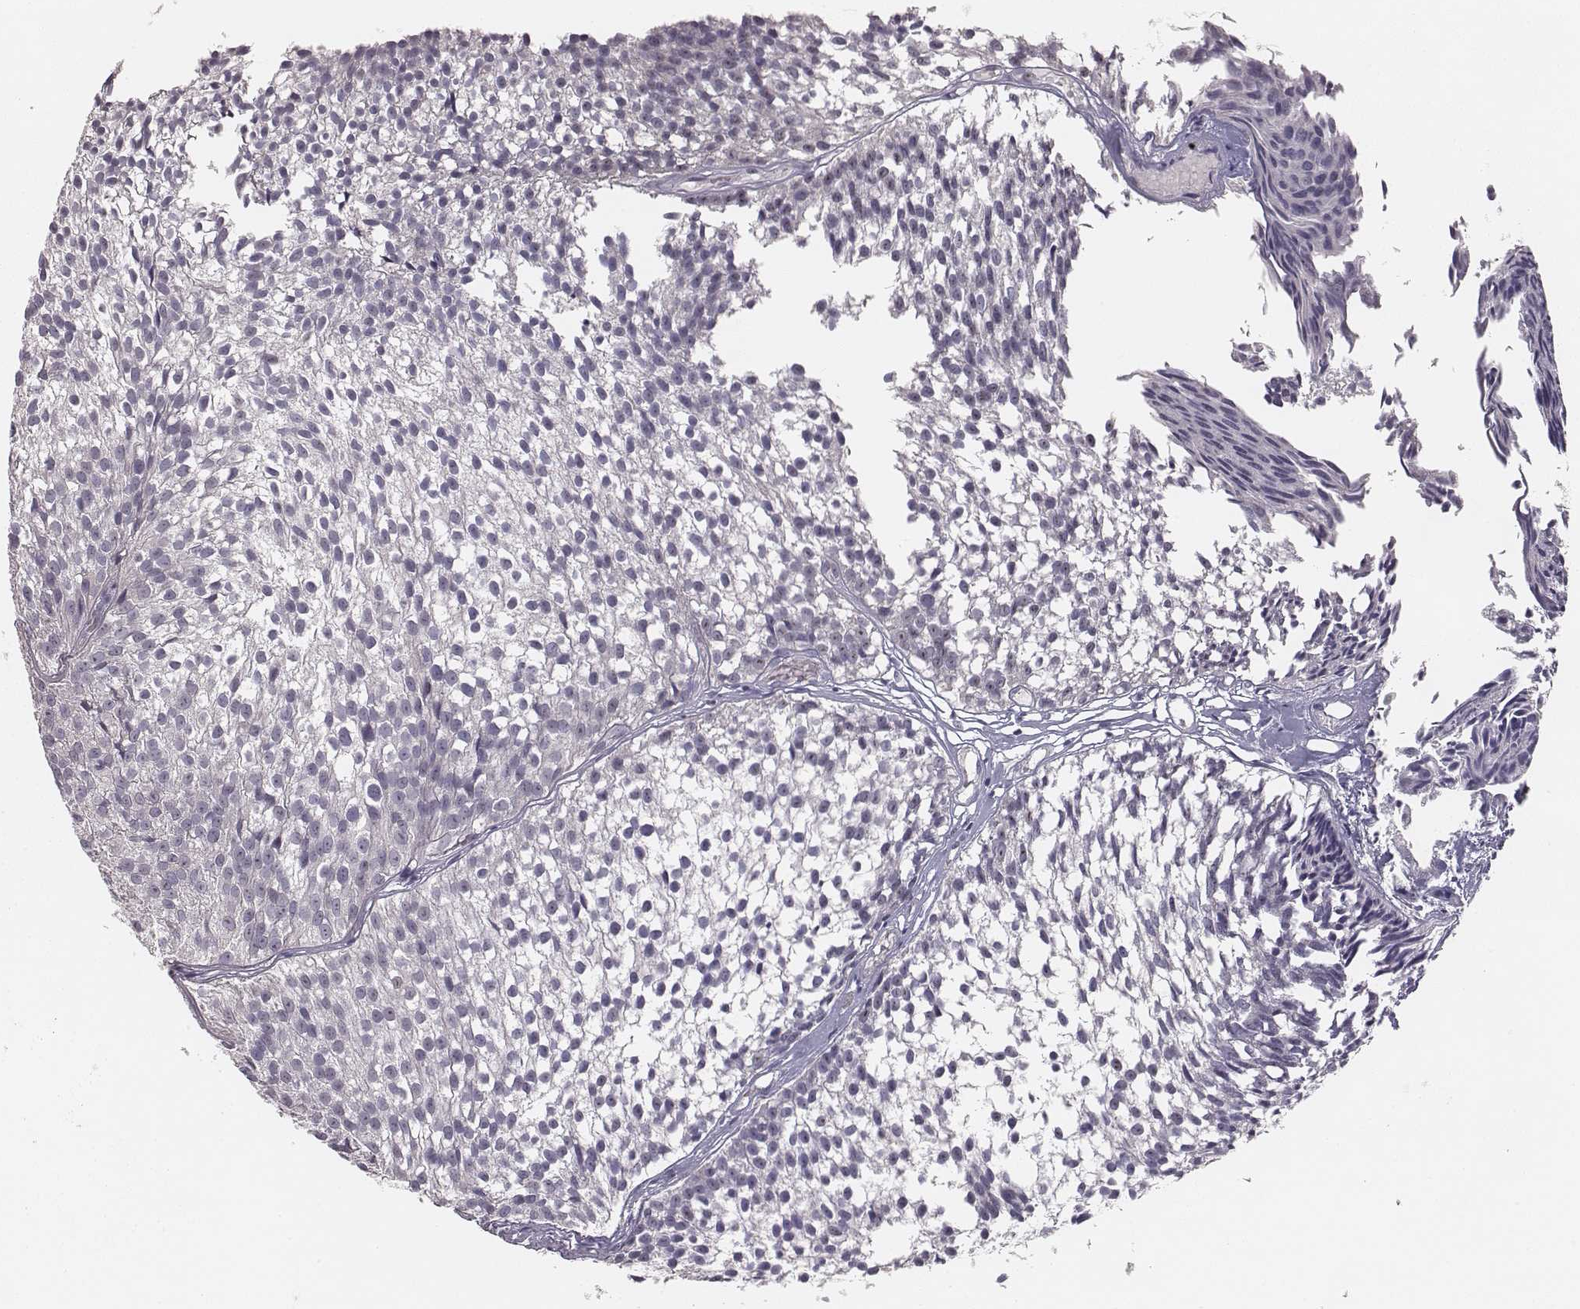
{"staining": {"intensity": "negative", "quantity": "none", "location": "none"}, "tissue": "urothelial cancer", "cell_type": "Tumor cells", "image_type": "cancer", "snomed": [{"axis": "morphology", "description": "Urothelial carcinoma, Low grade"}, {"axis": "topography", "description": "Urinary bladder"}], "caption": "Immunohistochemistry (IHC) photomicrograph of neoplastic tissue: human urothelial carcinoma (low-grade) stained with DAB exhibits no significant protein staining in tumor cells.", "gene": "NIFK", "patient": {"sex": "male", "age": 63}}